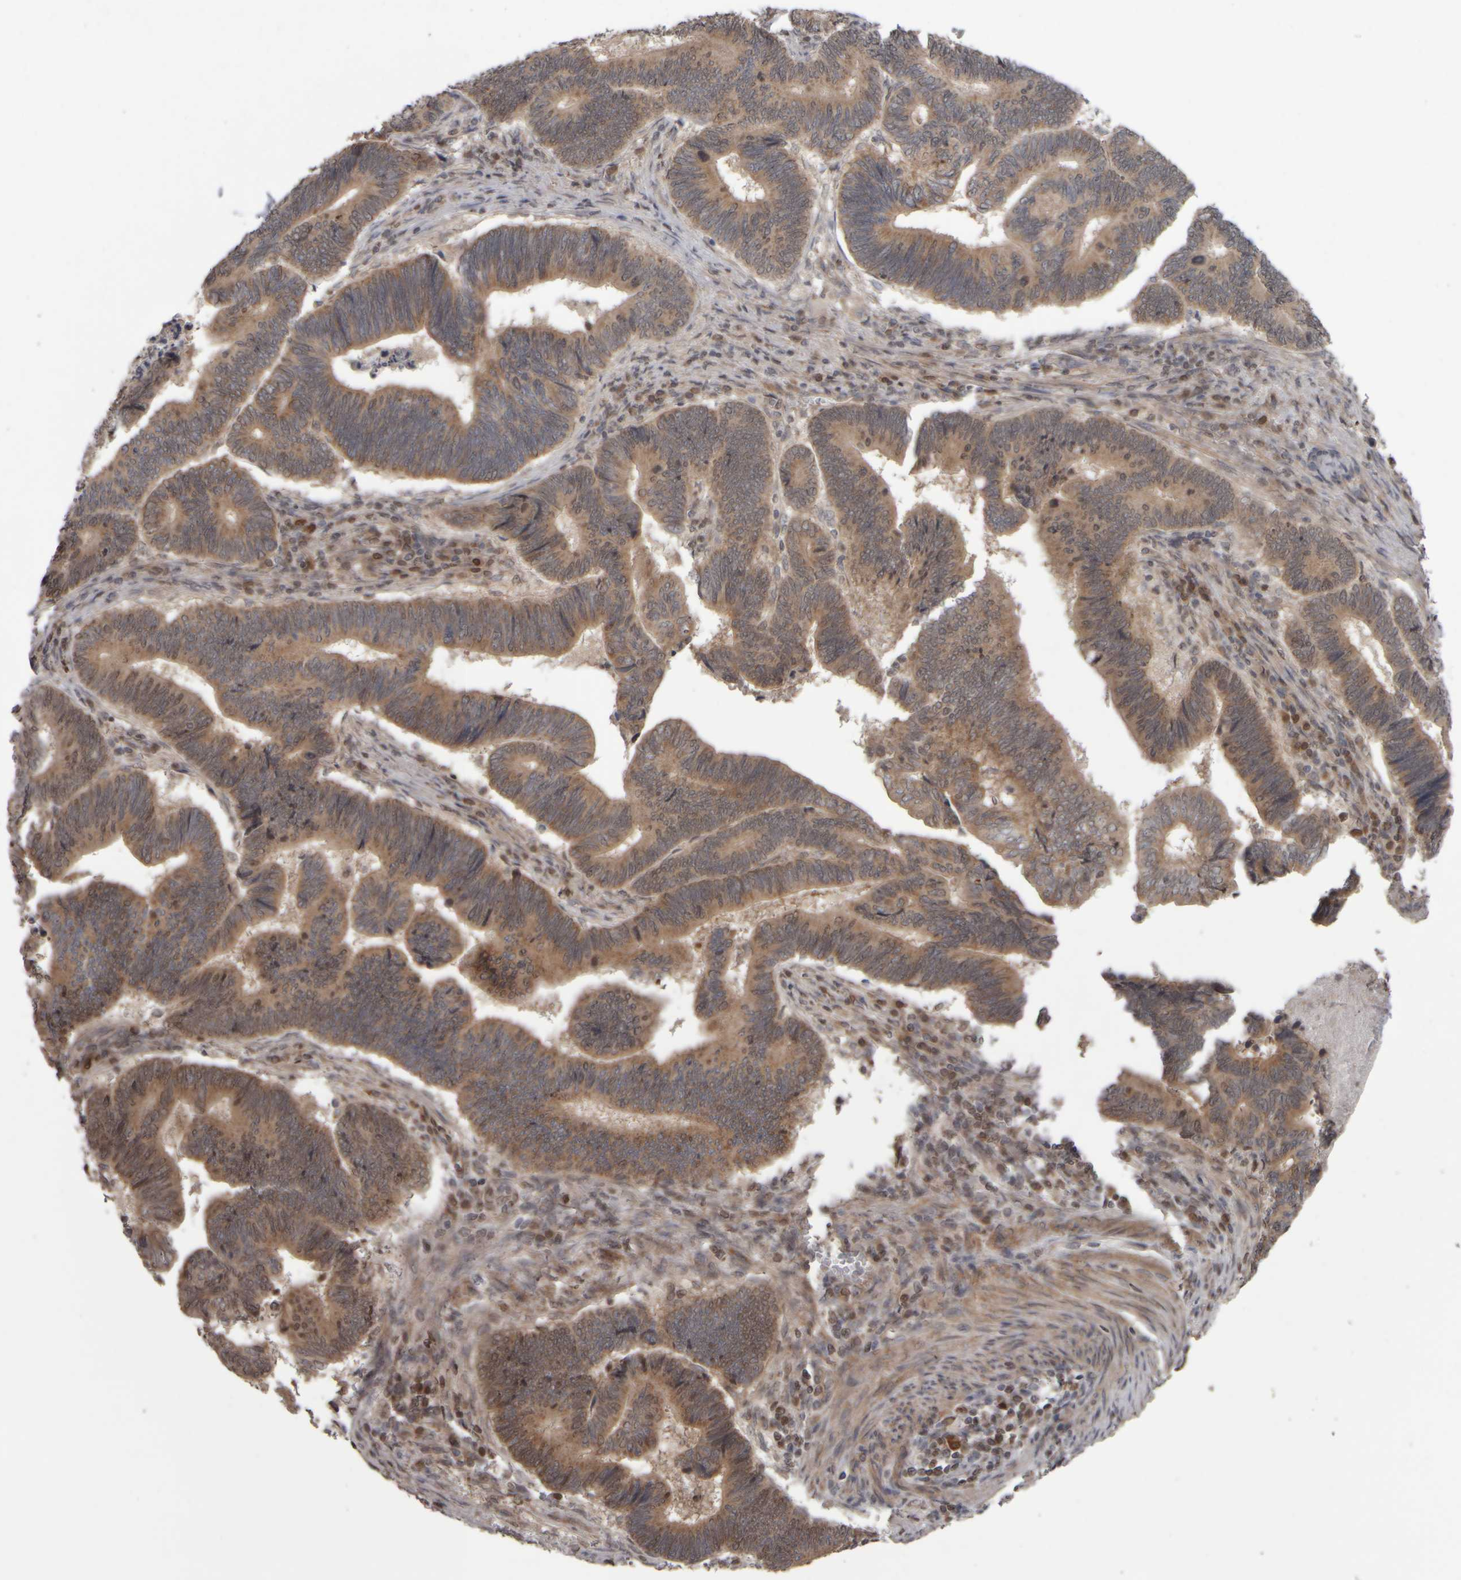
{"staining": {"intensity": "moderate", "quantity": ">75%", "location": "cytoplasmic/membranous"}, "tissue": "pancreatic cancer", "cell_type": "Tumor cells", "image_type": "cancer", "snomed": [{"axis": "morphology", "description": "Adenocarcinoma, NOS"}, {"axis": "topography", "description": "Pancreas"}], "caption": "Pancreatic cancer (adenocarcinoma) stained with immunohistochemistry displays moderate cytoplasmic/membranous positivity in approximately >75% of tumor cells. (brown staining indicates protein expression, while blue staining denotes nuclei).", "gene": "CWC27", "patient": {"sex": "female", "age": 70}}